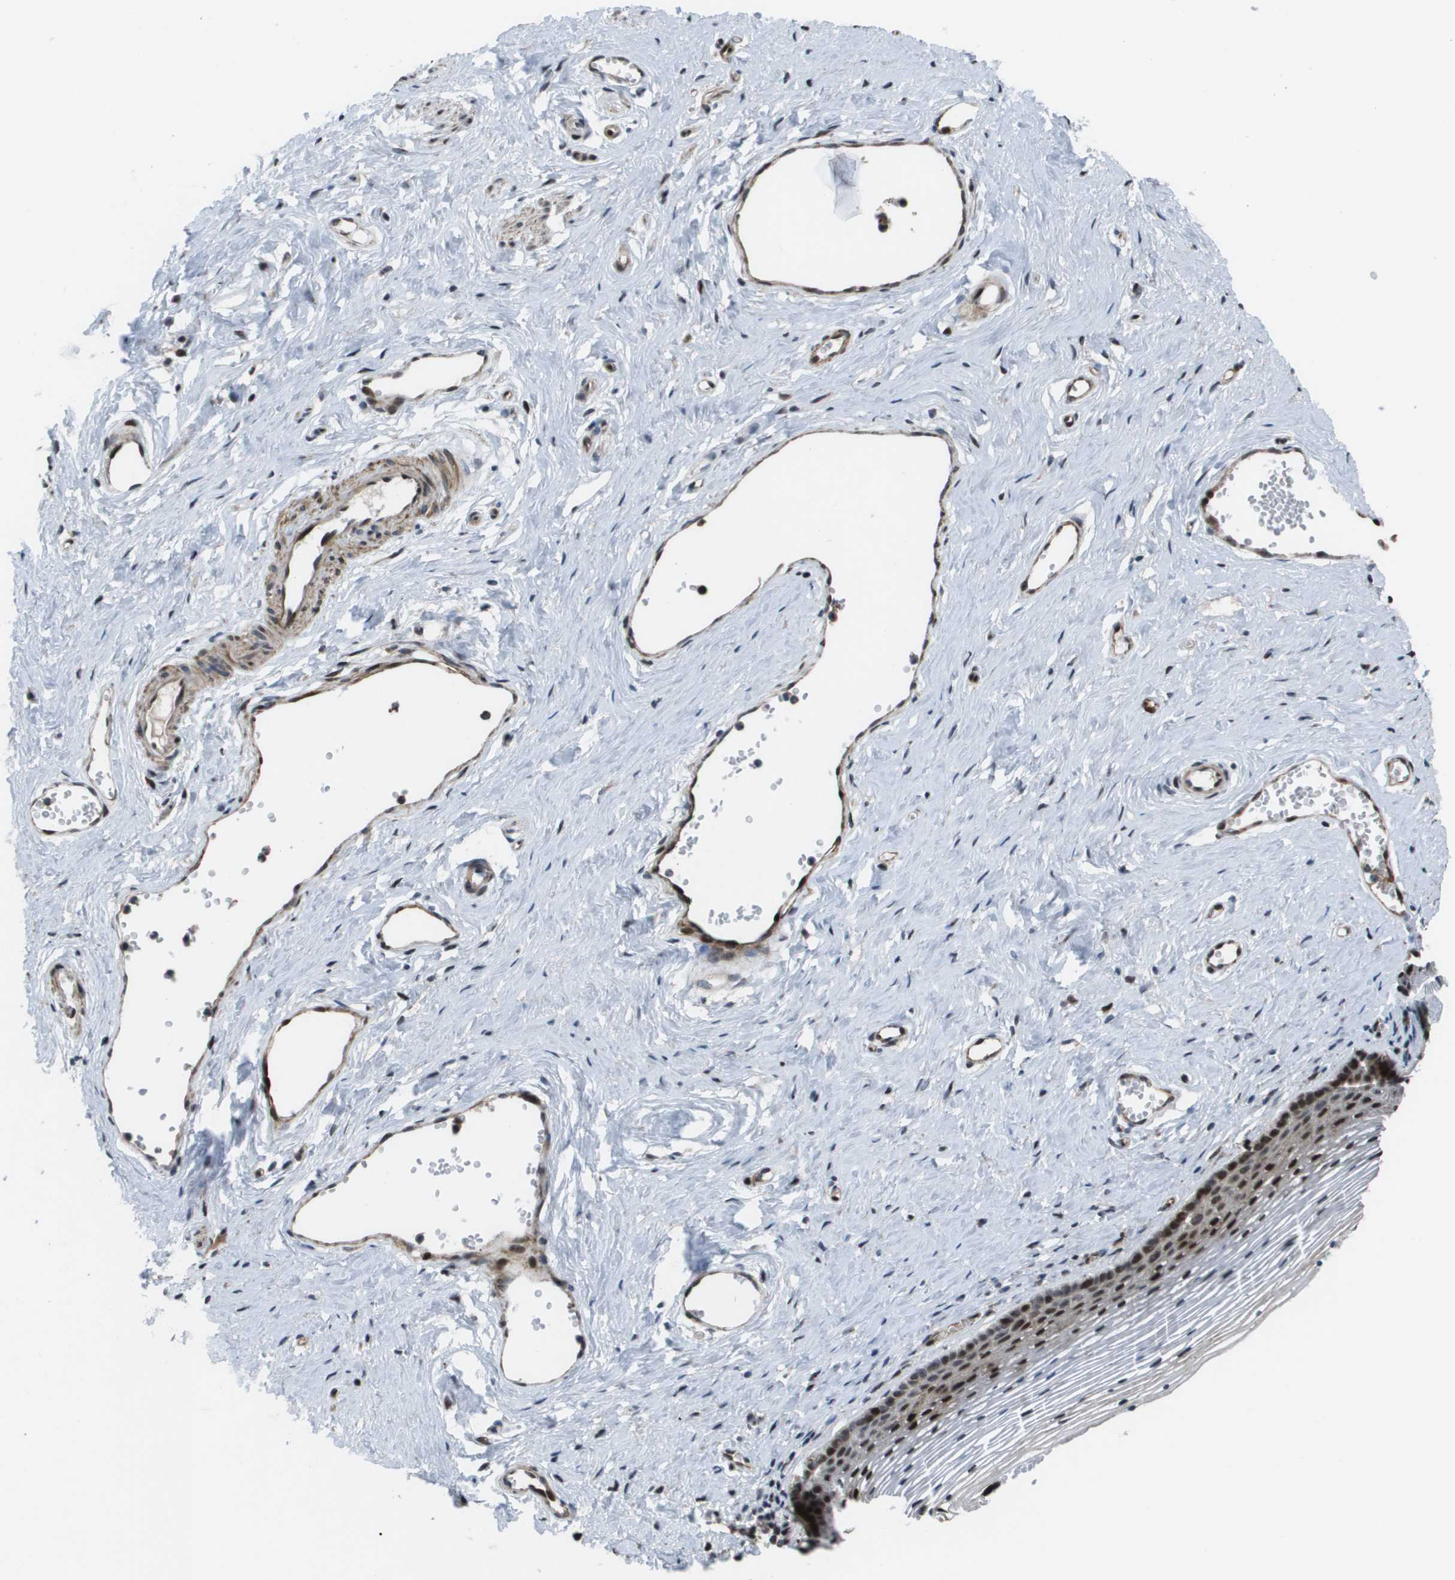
{"staining": {"intensity": "strong", "quantity": "25%-75%", "location": "cytoplasmic/membranous,nuclear"}, "tissue": "vagina", "cell_type": "Squamous epithelial cells", "image_type": "normal", "snomed": [{"axis": "morphology", "description": "Normal tissue, NOS"}, {"axis": "topography", "description": "Vagina"}], "caption": "A histopathology image of human vagina stained for a protein shows strong cytoplasmic/membranous,nuclear brown staining in squamous epithelial cells. (DAB (3,3'-diaminobenzidine) = brown stain, brightfield microscopy at high magnification).", "gene": "AXIN2", "patient": {"sex": "female", "age": 32}}